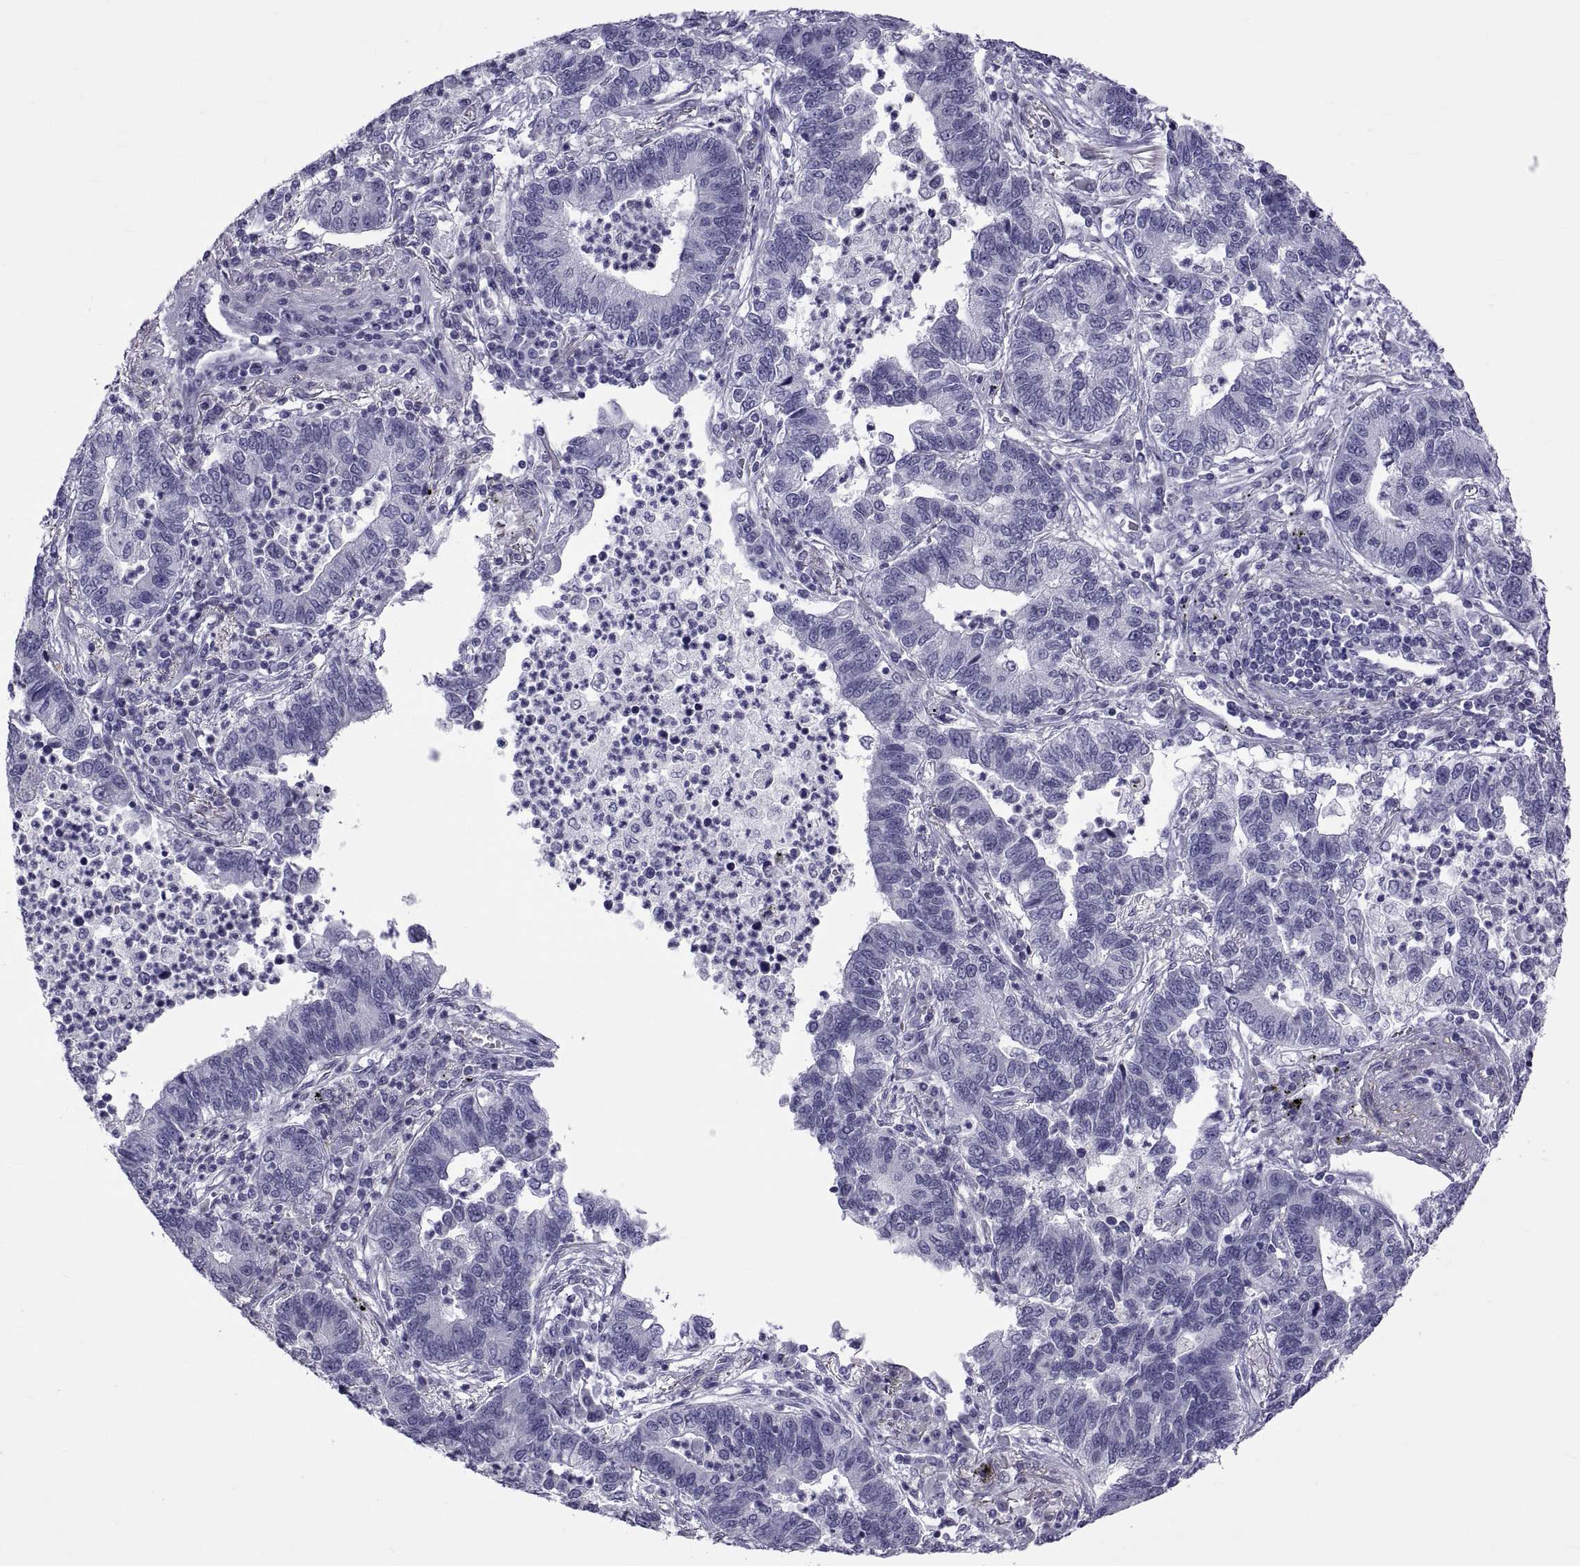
{"staining": {"intensity": "negative", "quantity": "none", "location": "none"}, "tissue": "lung cancer", "cell_type": "Tumor cells", "image_type": "cancer", "snomed": [{"axis": "morphology", "description": "Adenocarcinoma, NOS"}, {"axis": "topography", "description": "Lung"}], "caption": "Immunohistochemical staining of human lung cancer (adenocarcinoma) reveals no significant expression in tumor cells.", "gene": "MAGEB1", "patient": {"sex": "female", "age": 57}}